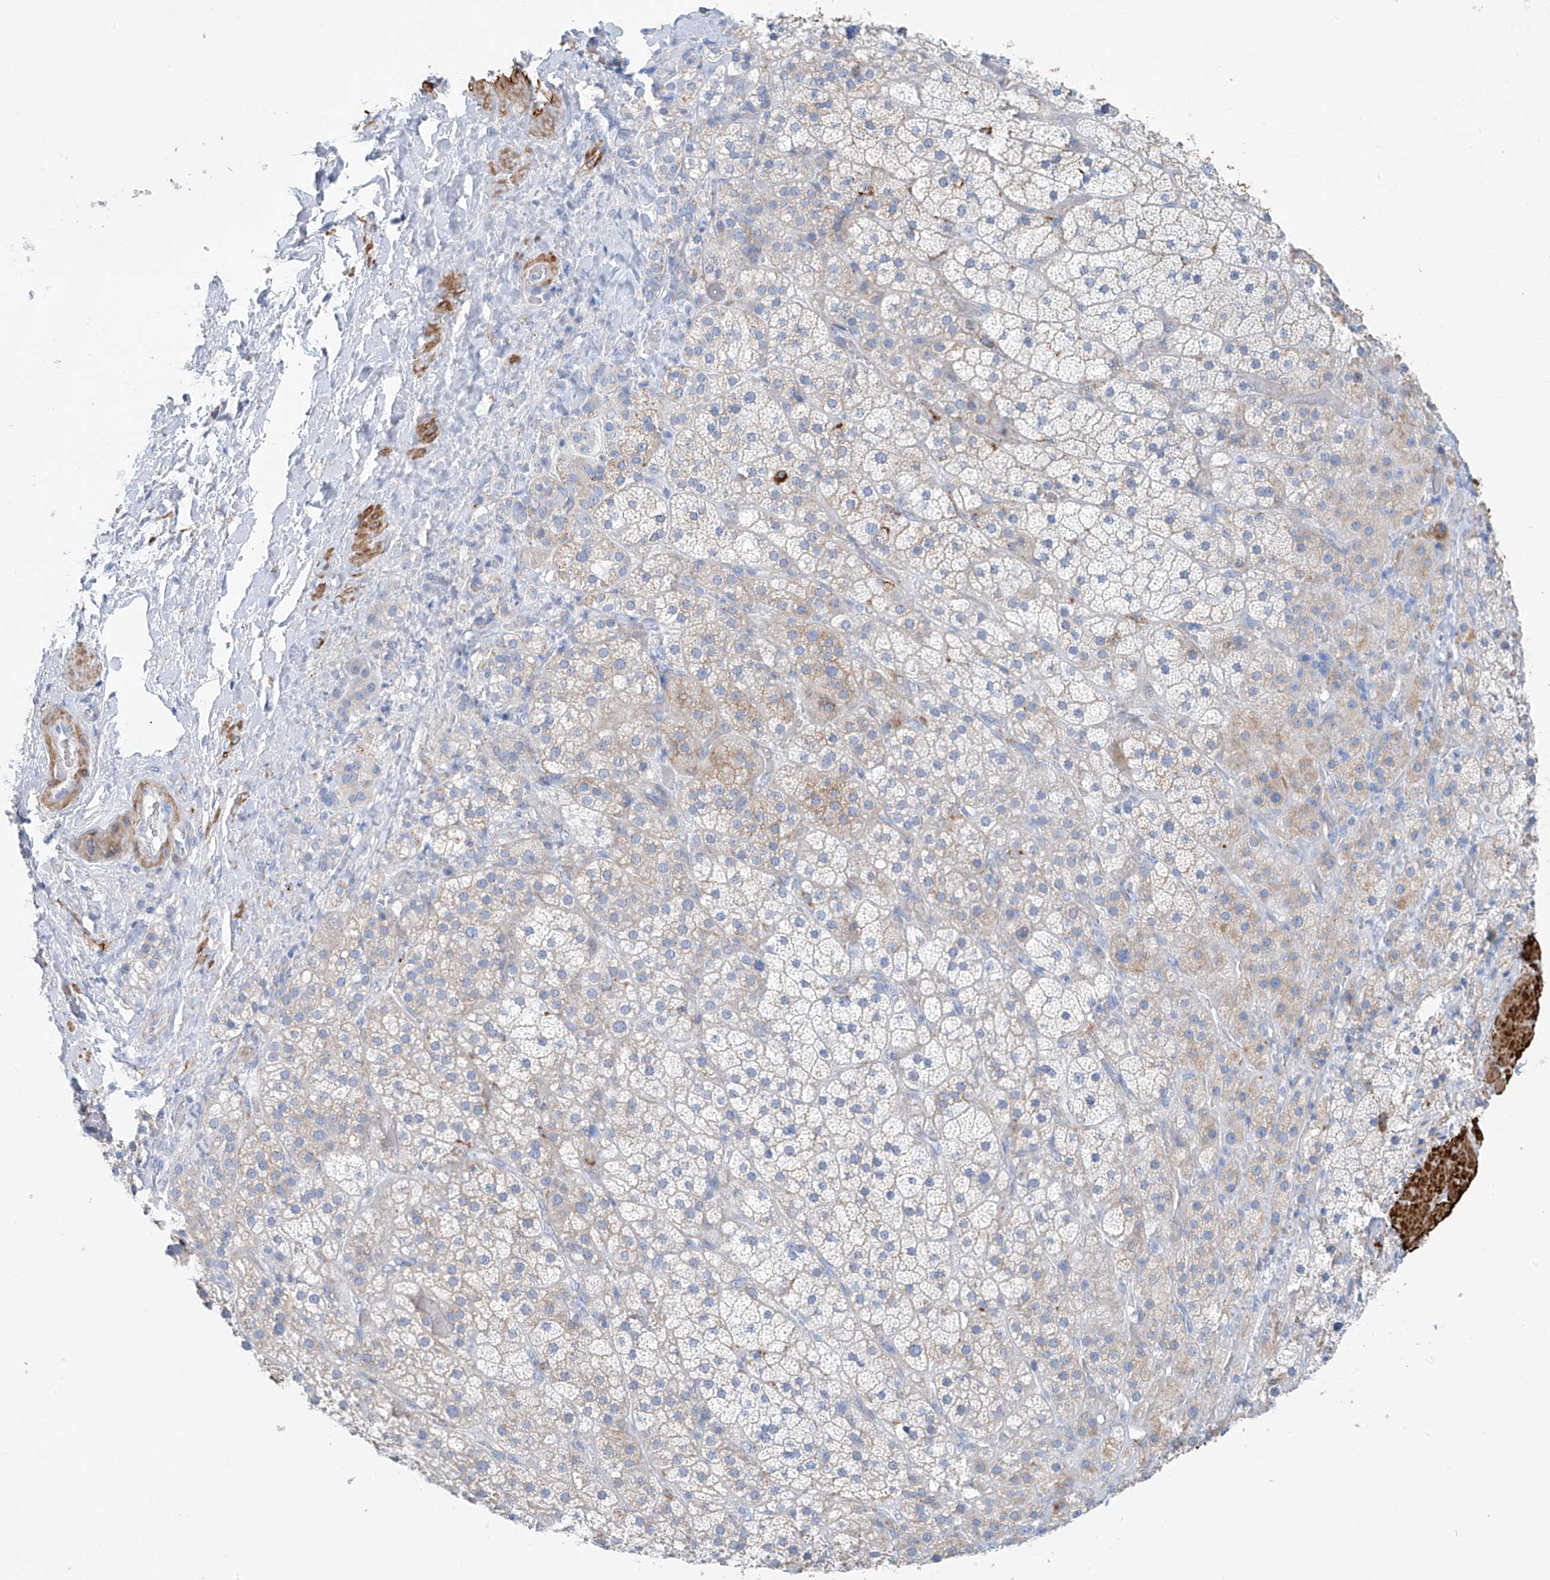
{"staining": {"intensity": "moderate", "quantity": "<25%", "location": "cytoplasmic/membranous"}, "tissue": "adrenal gland", "cell_type": "Glandular cells", "image_type": "normal", "snomed": [{"axis": "morphology", "description": "Normal tissue, NOS"}, {"axis": "topography", "description": "Adrenal gland"}], "caption": "Immunohistochemistry (IHC) micrograph of benign human adrenal gland stained for a protein (brown), which exhibits low levels of moderate cytoplasmic/membranous positivity in about <25% of glandular cells.", "gene": "GLMP", "patient": {"sex": "male", "age": 57}}